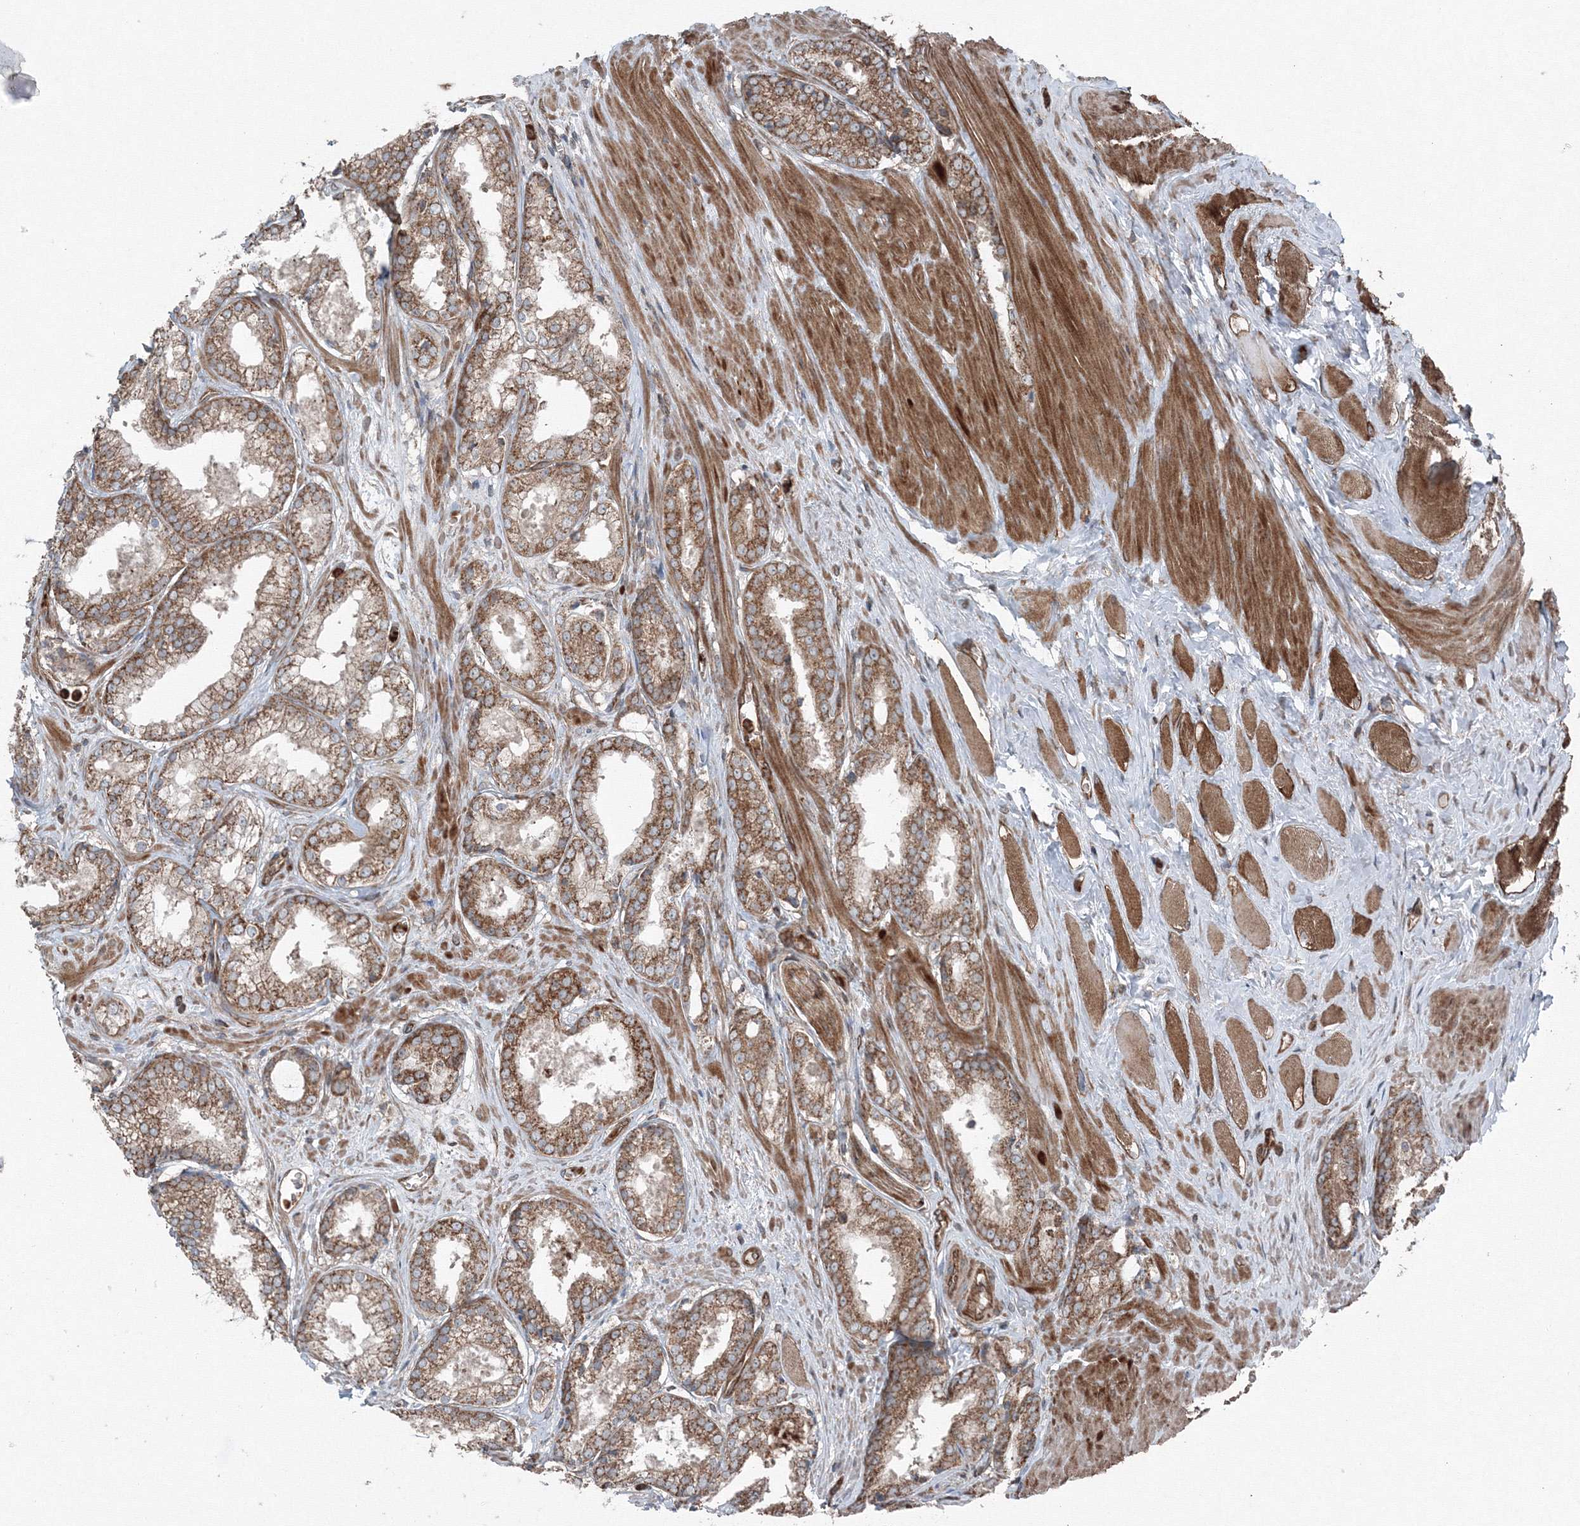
{"staining": {"intensity": "moderate", "quantity": ">75%", "location": "cytoplasmic/membranous"}, "tissue": "prostate cancer", "cell_type": "Tumor cells", "image_type": "cancer", "snomed": [{"axis": "morphology", "description": "Adenocarcinoma, Low grade"}, {"axis": "topography", "description": "Prostate"}], "caption": "Moderate cytoplasmic/membranous protein staining is identified in approximately >75% of tumor cells in prostate cancer (low-grade adenocarcinoma).", "gene": "COPS7B", "patient": {"sex": "male", "age": 64}}